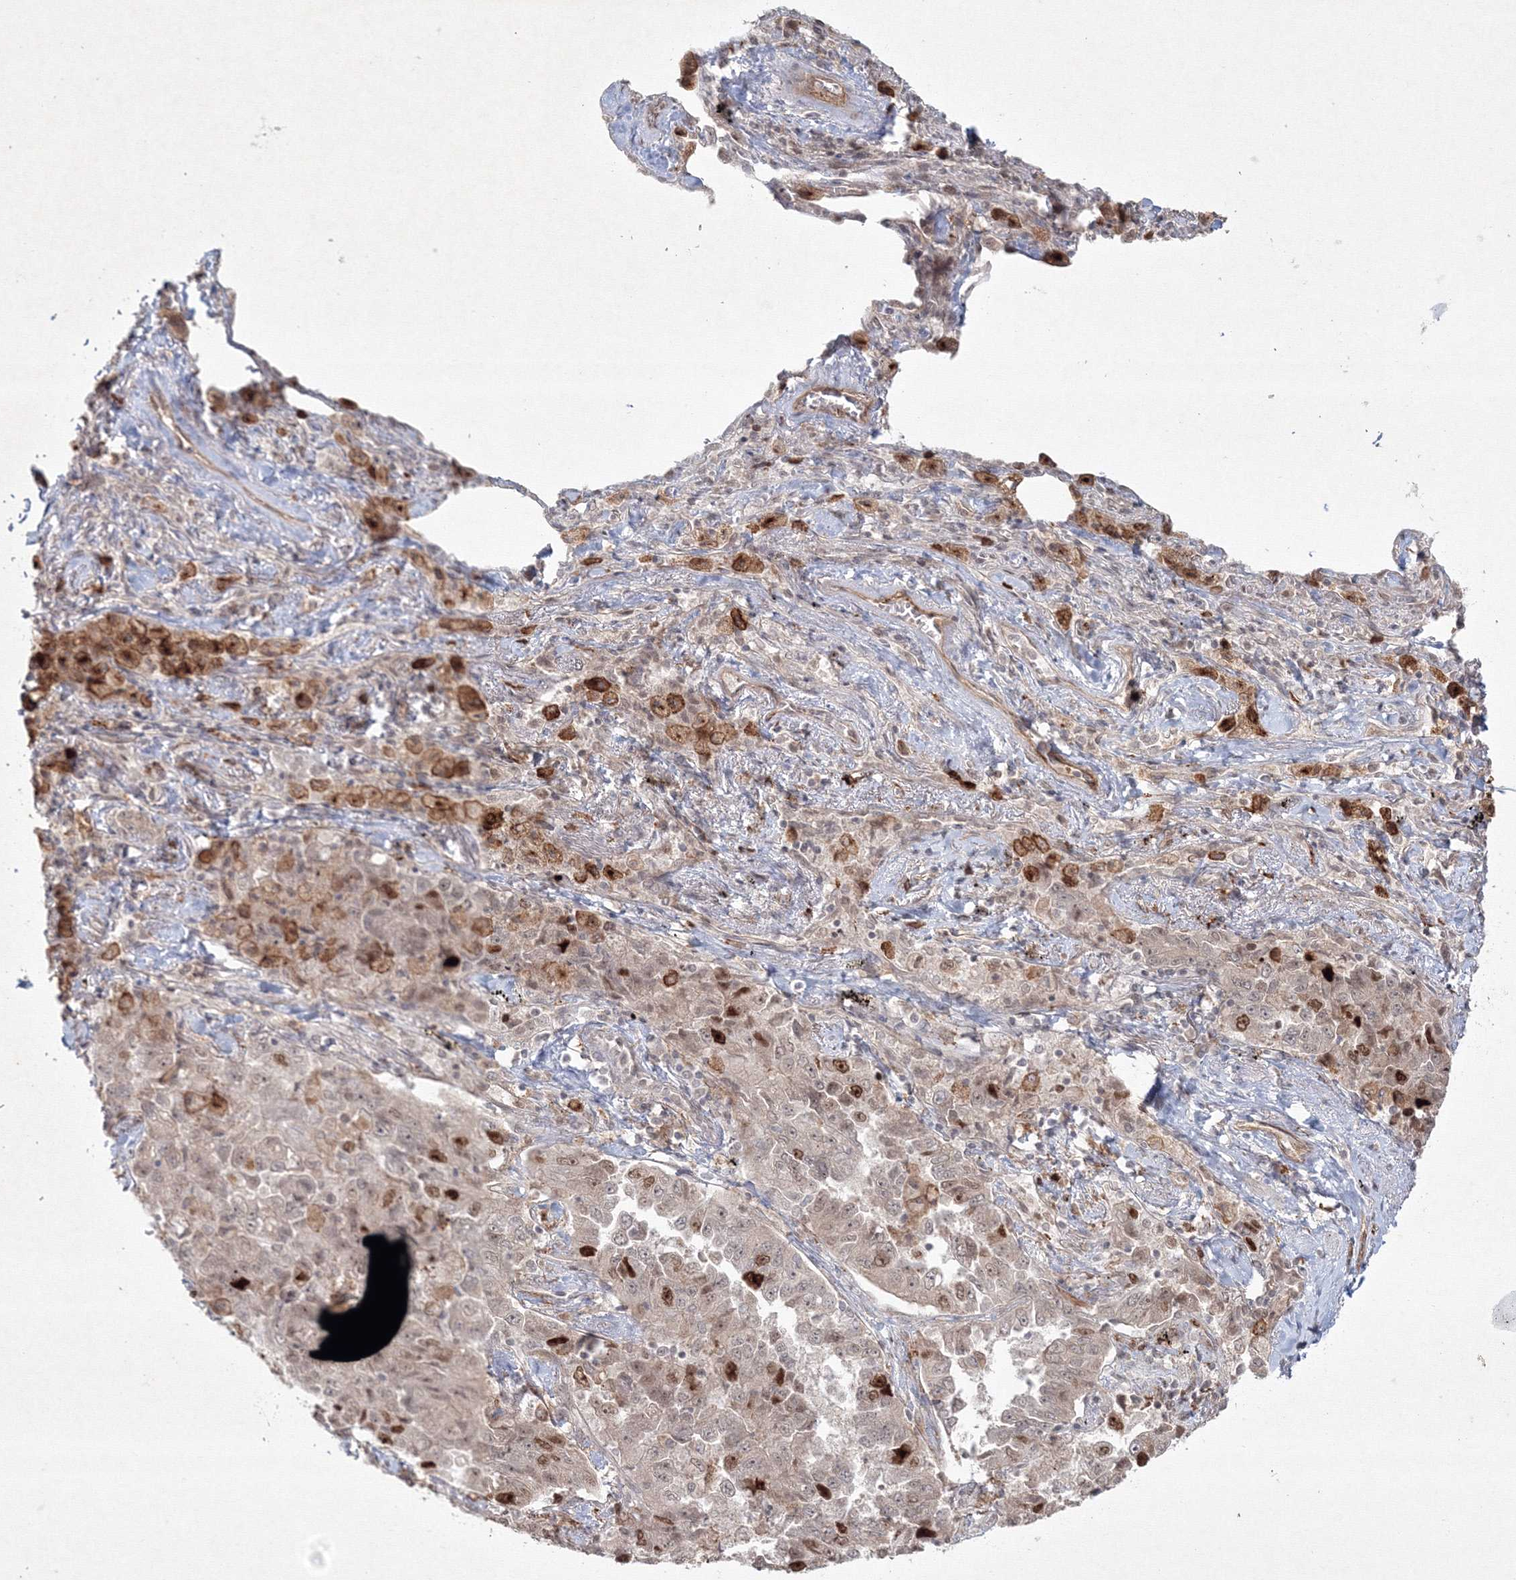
{"staining": {"intensity": "strong", "quantity": "<25%", "location": "nuclear"}, "tissue": "lung cancer", "cell_type": "Tumor cells", "image_type": "cancer", "snomed": [{"axis": "morphology", "description": "Adenocarcinoma, NOS"}, {"axis": "topography", "description": "Lung"}], "caption": "An immunohistochemistry image of neoplastic tissue is shown. Protein staining in brown shows strong nuclear positivity in adenocarcinoma (lung) within tumor cells.", "gene": "KIF20A", "patient": {"sex": "female", "age": 51}}